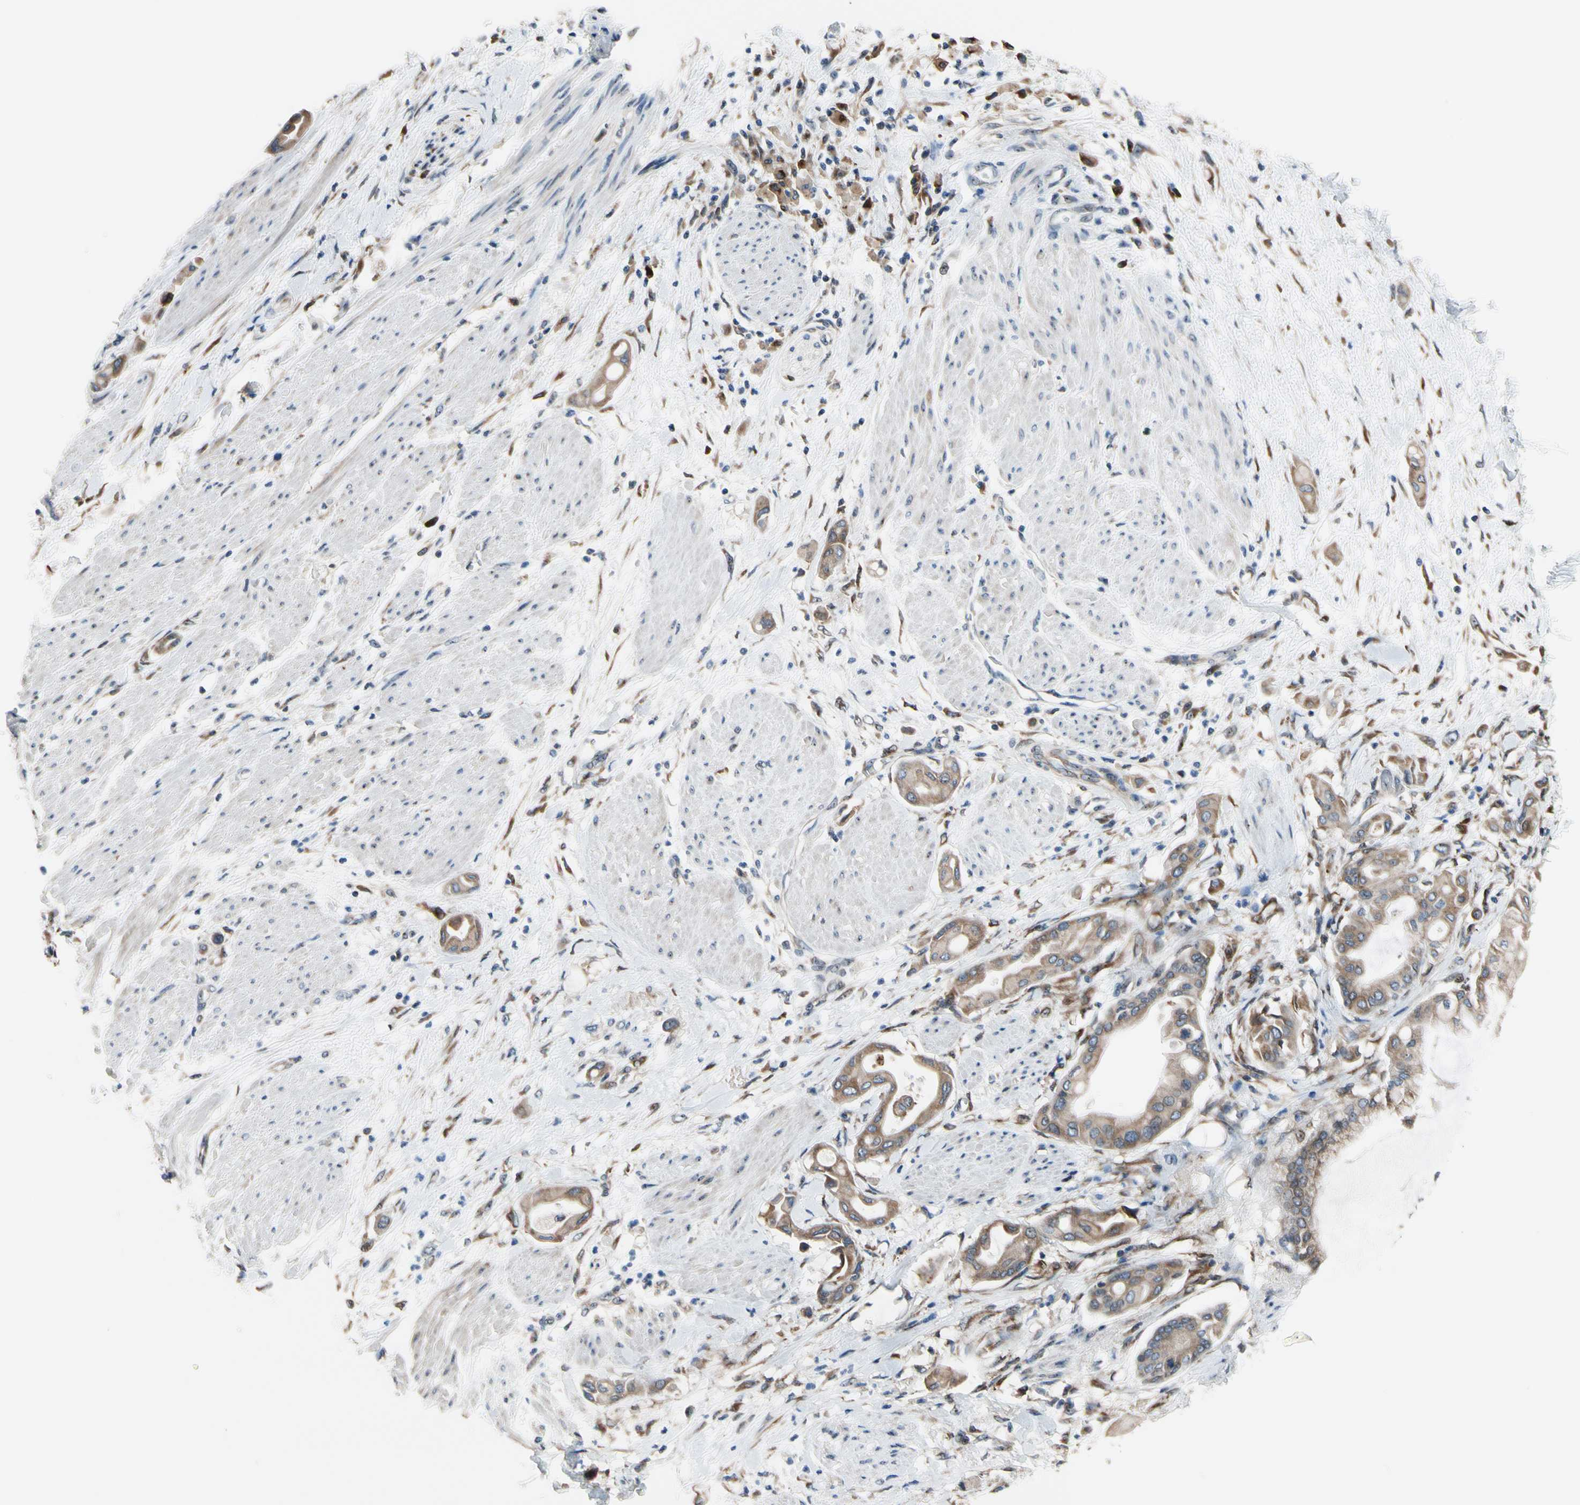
{"staining": {"intensity": "weak", "quantity": ">75%", "location": "cytoplasmic/membranous"}, "tissue": "pancreatic cancer", "cell_type": "Tumor cells", "image_type": "cancer", "snomed": [{"axis": "morphology", "description": "Adenocarcinoma, NOS"}, {"axis": "morphology", "description": "Adenocarcinoma, metastatic, NOS"}, {"axis": "topography", "description": "Lymph node"}, {"axis": "topography", "description": "Pancreas"}, {"axis": "topography", "description": "Duodenum"}], "caption": "Pancreatic cancer stained with immunohistochemistry displays weak cytoplasmic/membranous staining in approximately >75% of tumor cells.", "gene": "TMED7", "patient": {"sex": "female", "age": 64}}